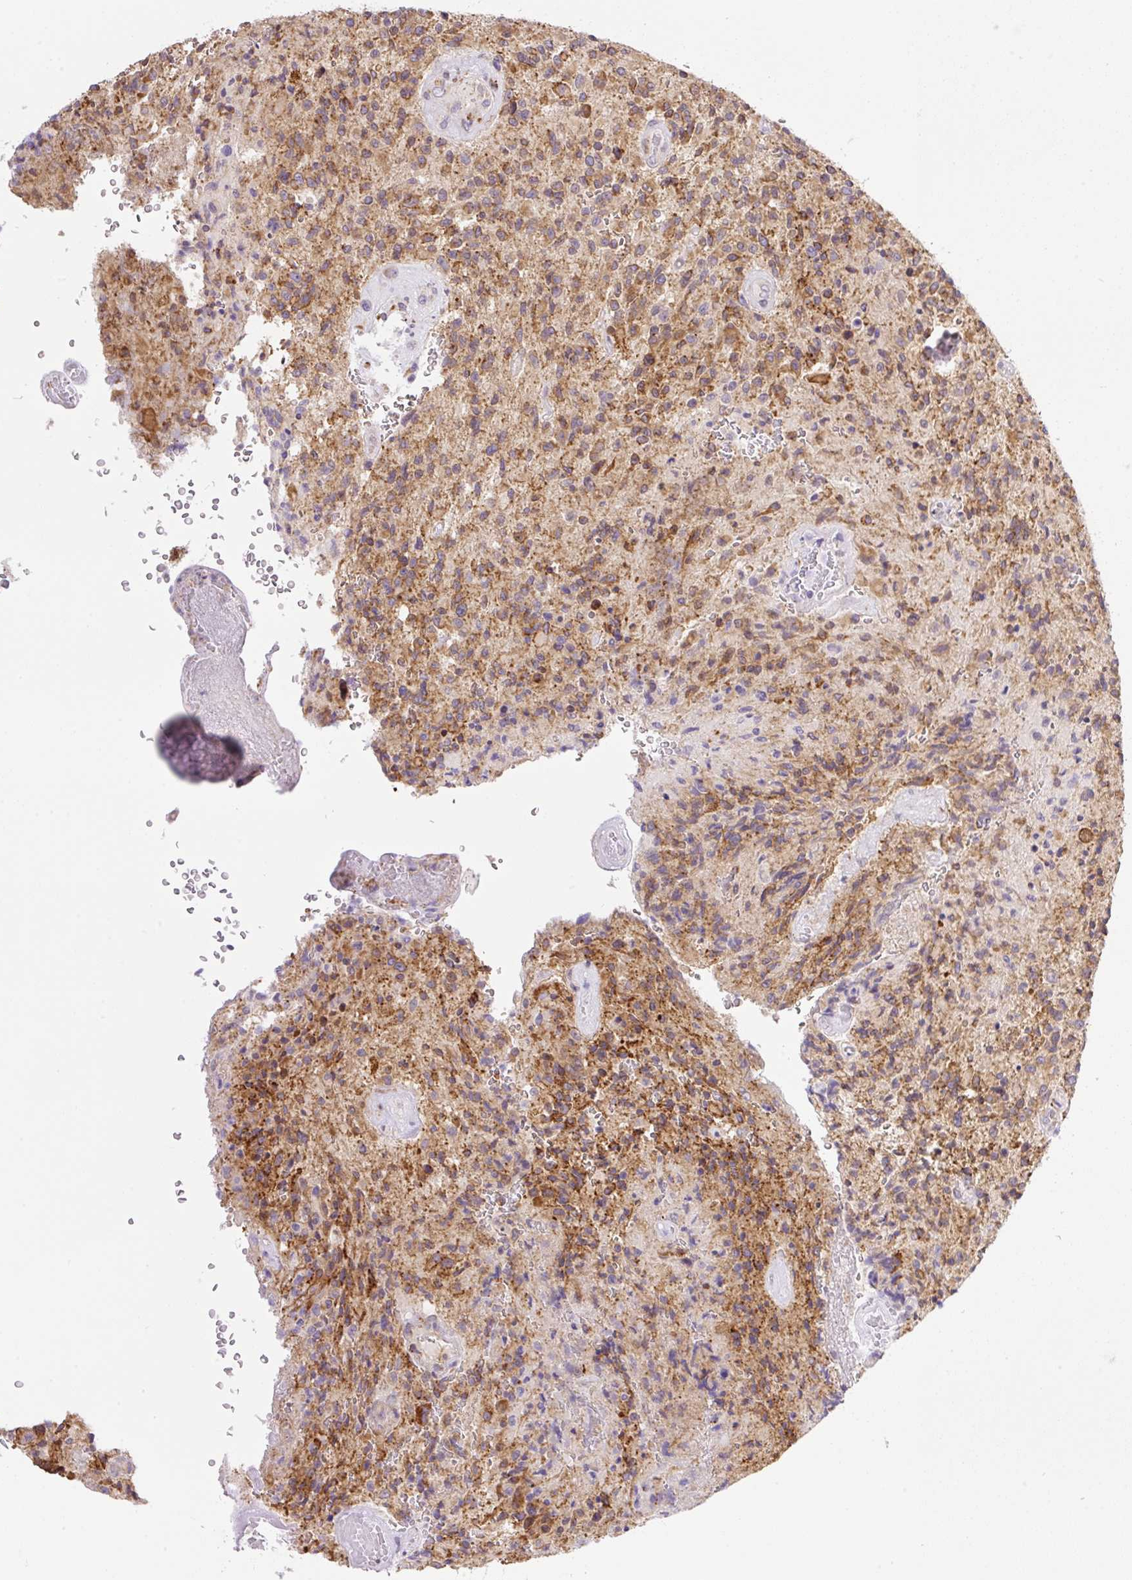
{"staining": {"intensity": "moderate", "quantity": ">75%", "location": "cytoplasmic/membranous"}, "tissue": "glioma", "cell_type": "Tumor cells", "image_type": "cancer", "snomed": [{"axis": "morphology", "description": "Normal tissue, NOS"}, {"axis": "morphology", "description": "Glioma, malignant, High grade"}, {"axis": "topography", "description": "Cerebral cortex"}], "caption": "Protein analysis of malignant glioma (high-grade) tissue displays moderate cytoplasmic/membranous expression in about >75% of tumor cells. (Stains: DAB in brown, nuclei in blue, Microscopy: brightfield microscopy at high magnification).", "gene": "POFUT1", "patient": {"sex": "male", "age": 56}}